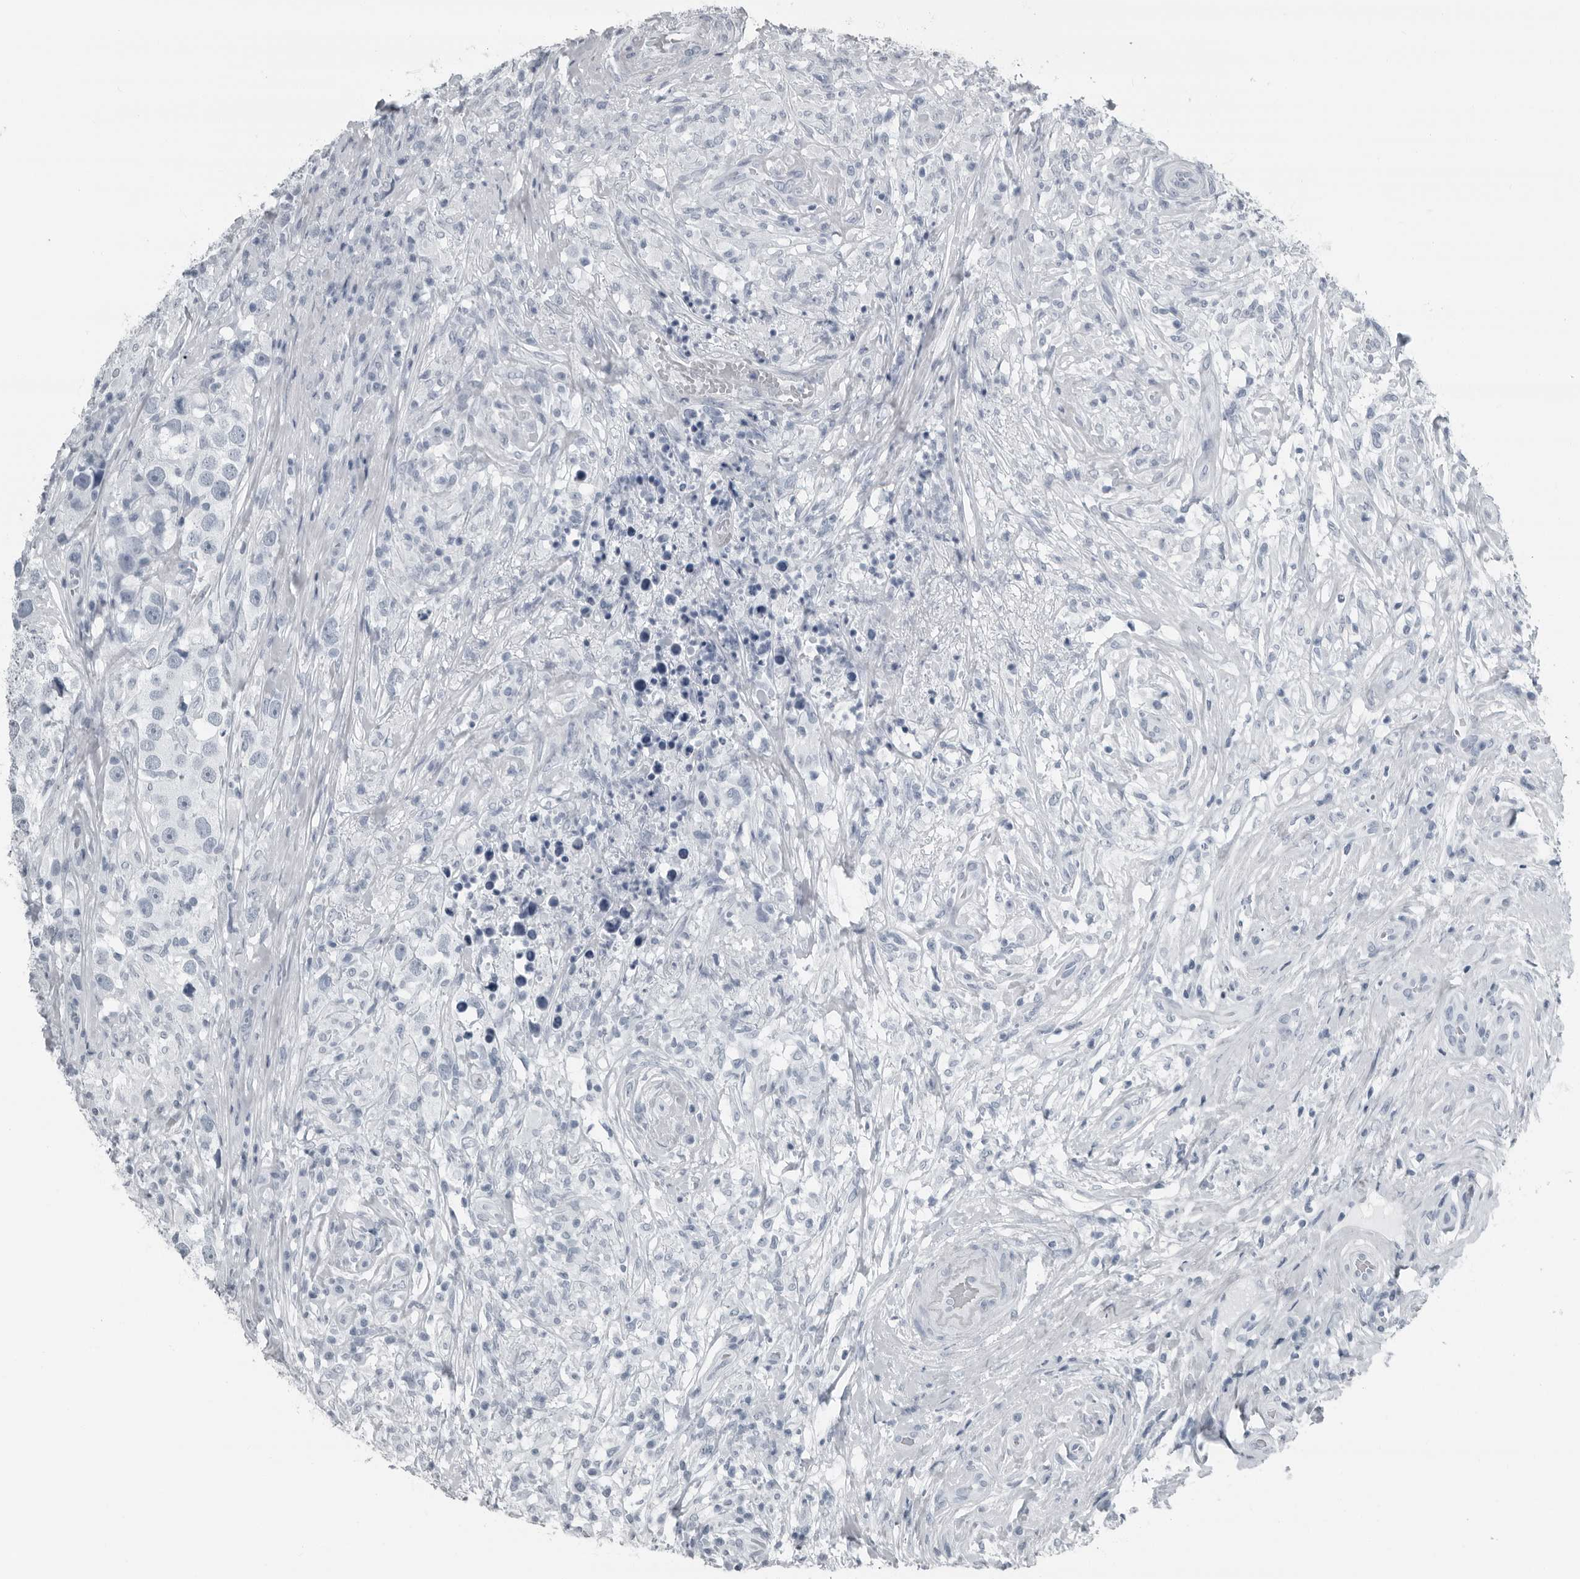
{"staining": {"intensity": "negative", "quantity": "none", "location": "none"}, "tissue": "testis cancer", "cell_type": "Tumor cells", "image_type": "cancer", "snomed": [{"axis": "morphology", "description": "Seminoma, NOS"}, {"axis": "topography", "description": "Testis"}], "caption": "The photomicrograph demonstrates no significant positivity in tumor cells of testis seminoma.", "gene": "PRSS1", "patient": {"sex": "male", "age": 49}}